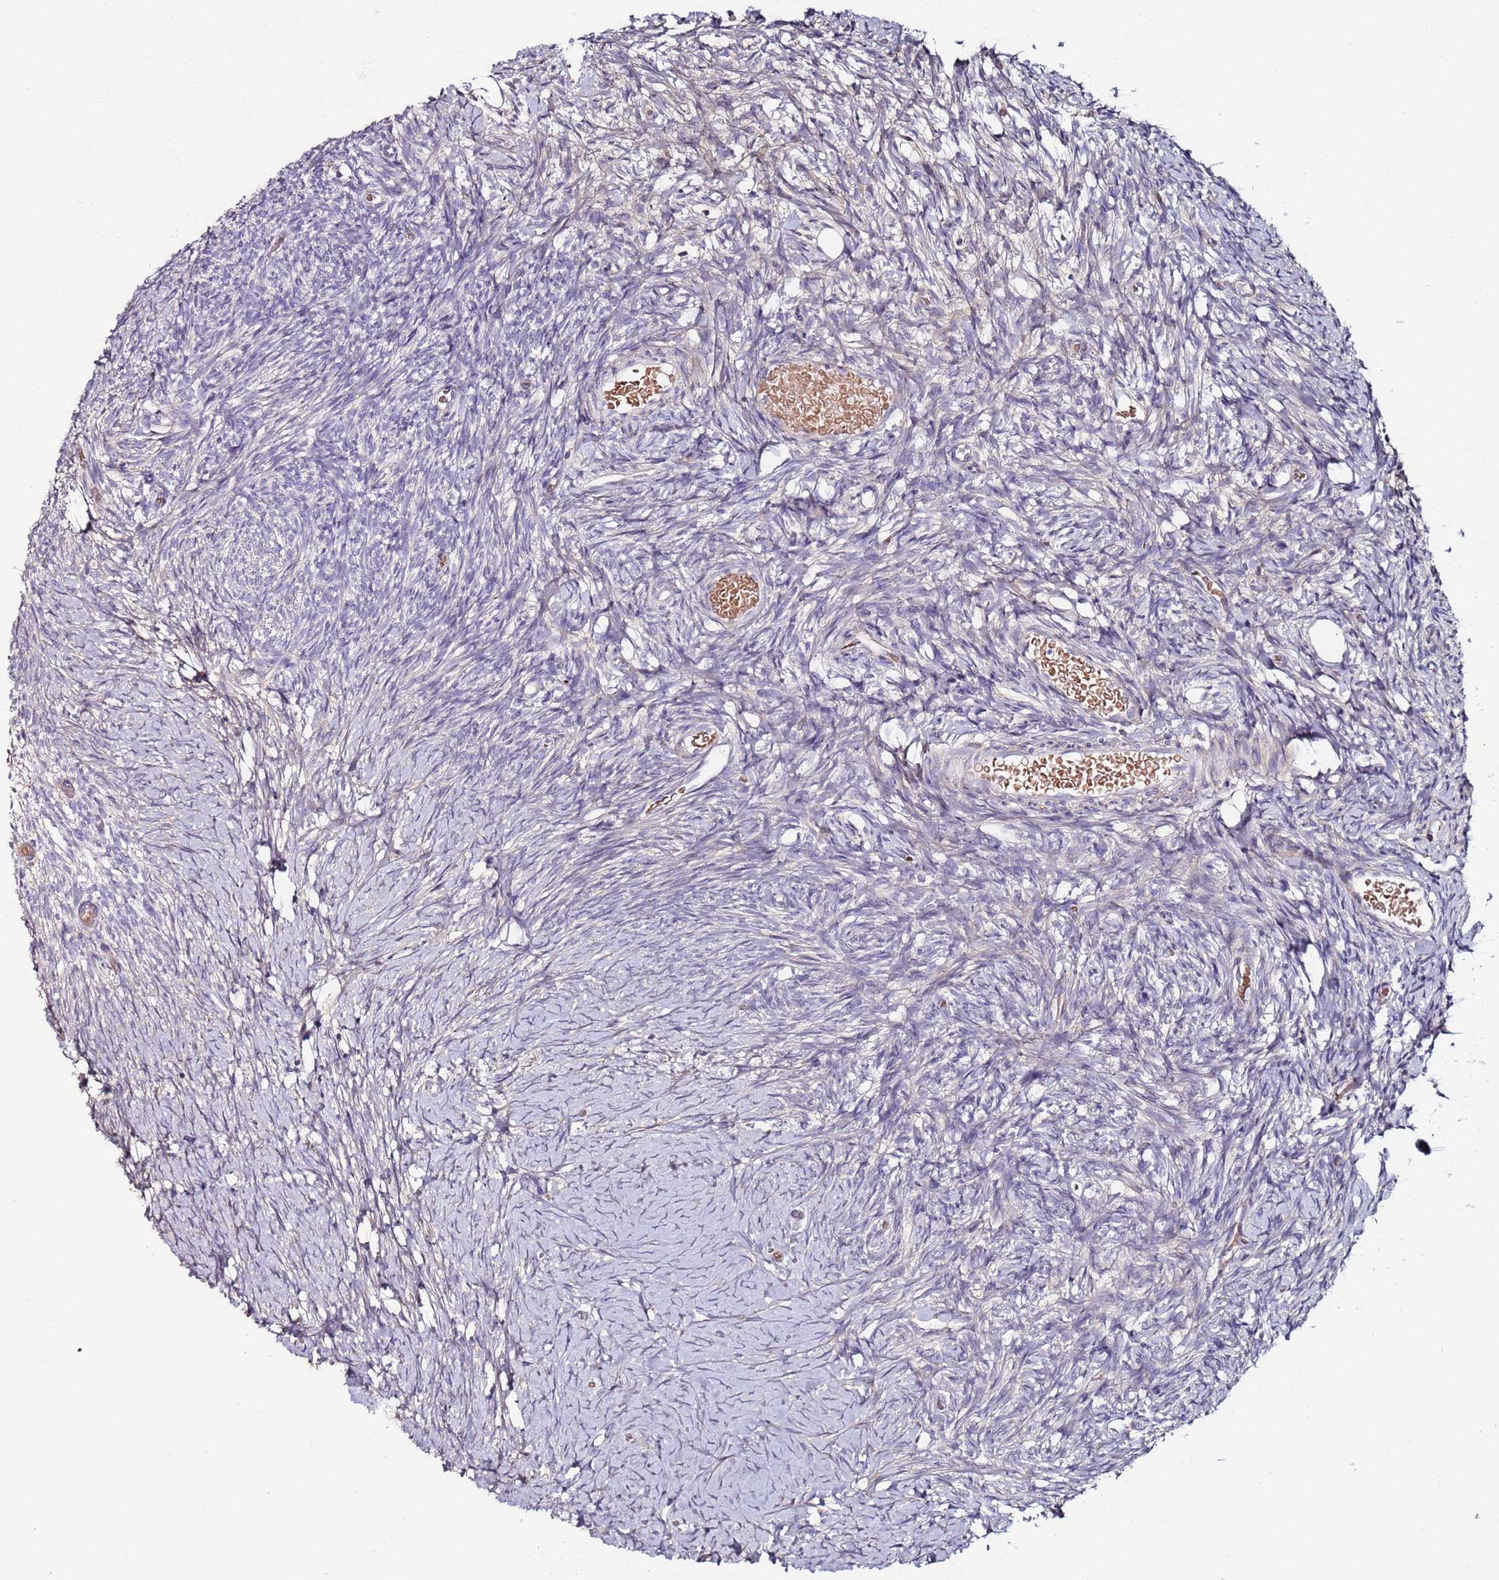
{"staining": {"intensity": "negative", "quantity": "none", "location": "none"}, "tissue": "ovary", "cell_type": "Ovarian stroma cells", "image_type": "normal", "snomed": [{"axis": "morphology", "description": "Normal tissue, NOS"}, {"axis": "topography", "description": "Ovary"}], "caption": "Immunohistochemistry (IHC) image of benign ovary stained for a protein (brown), which demonstrates no staining in ovarian stroma cells.", "gene": "C3orf80", "patient": {"sex": "female", "age": 39}}